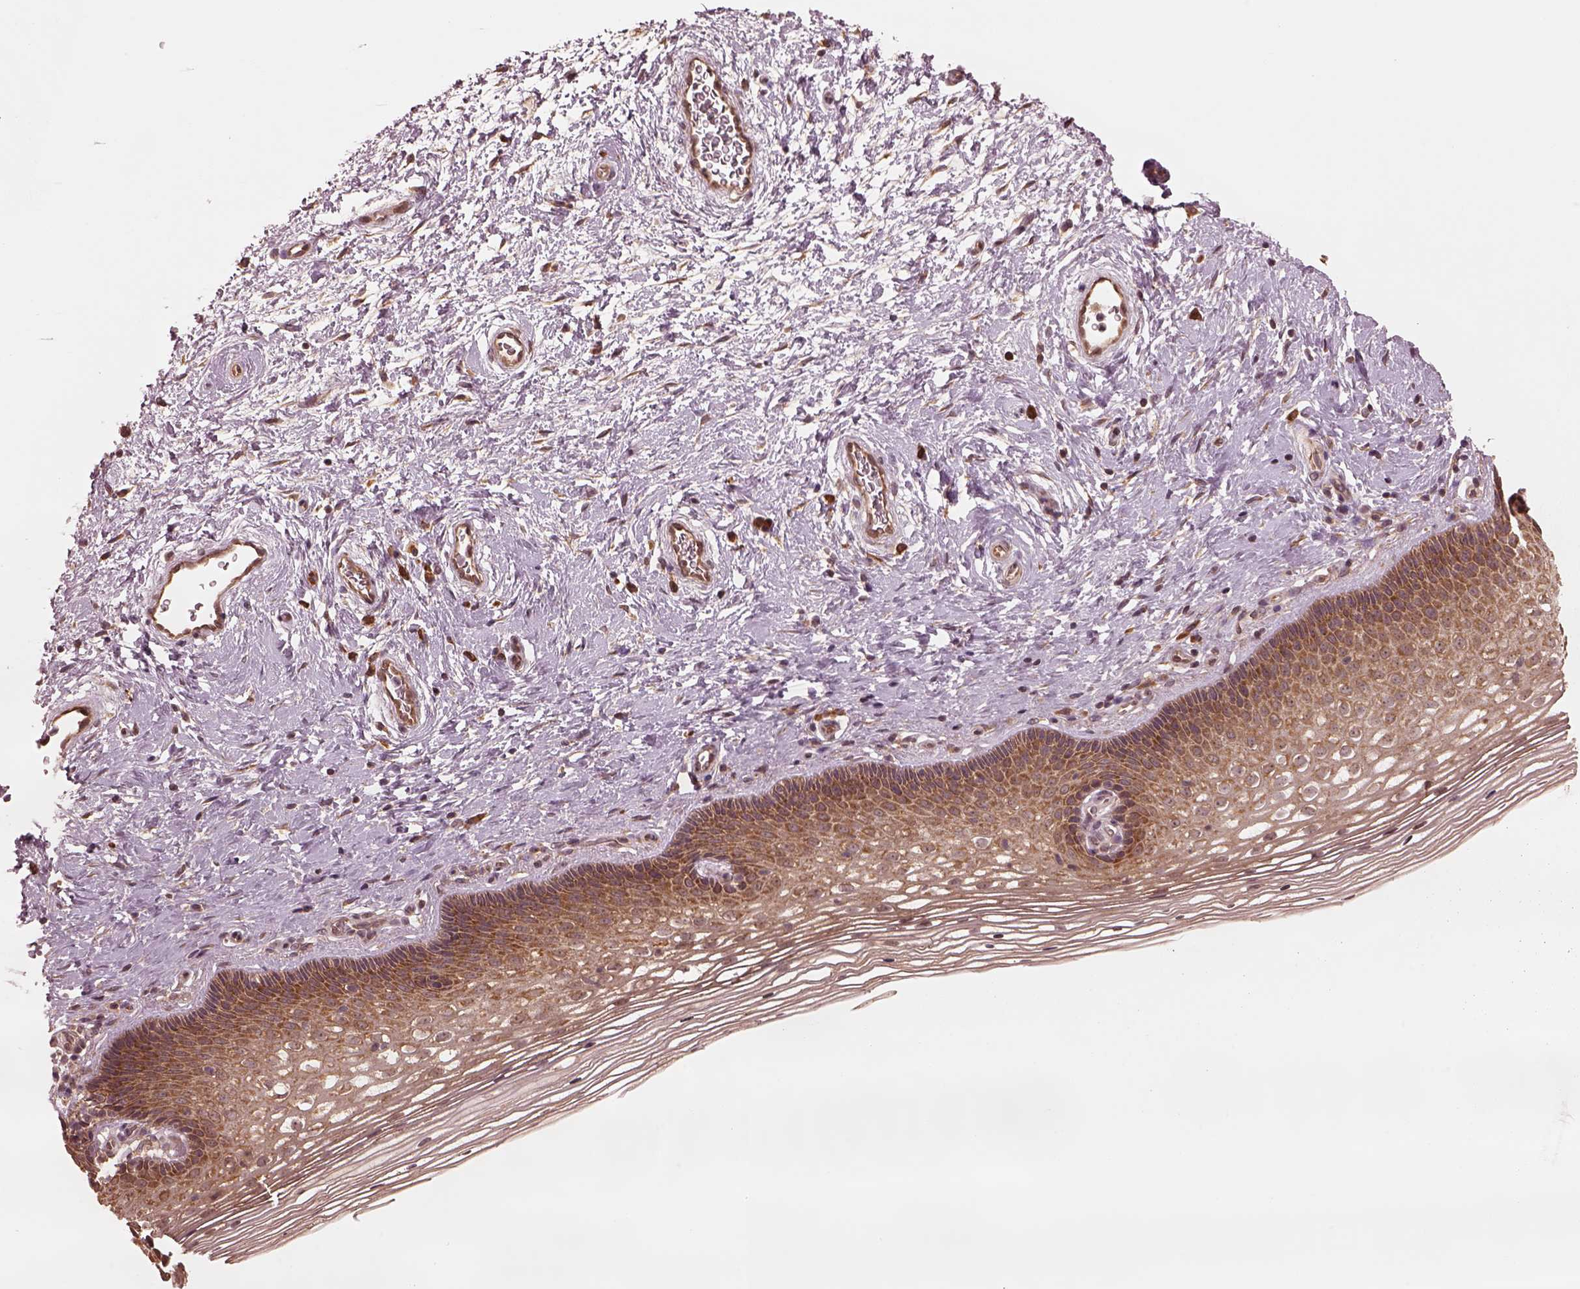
{"staining": {"intensity": "moderate", "quantity": ">75%", "location": "cytoplasmic/membranous"}, "tissue": "cervix", "cell_type": "Glandular cells", "image_type": "normal", "snomed": [{"axis": "morphology", "description": "Normal tissue, NOS"}, {"axis": "topography", "description": "Cervix"}], "caption": "Immunohistochemistry (IHC) of benign cervix shows medium levels of moderate cytoplasmic/membranous staining in approximately >75% of glandular cells. (DAB IHC, brown staining for protein, blue staining for nuclei).", "gene": "RPS5", "patient": {"sex": "female", "age": 34}}